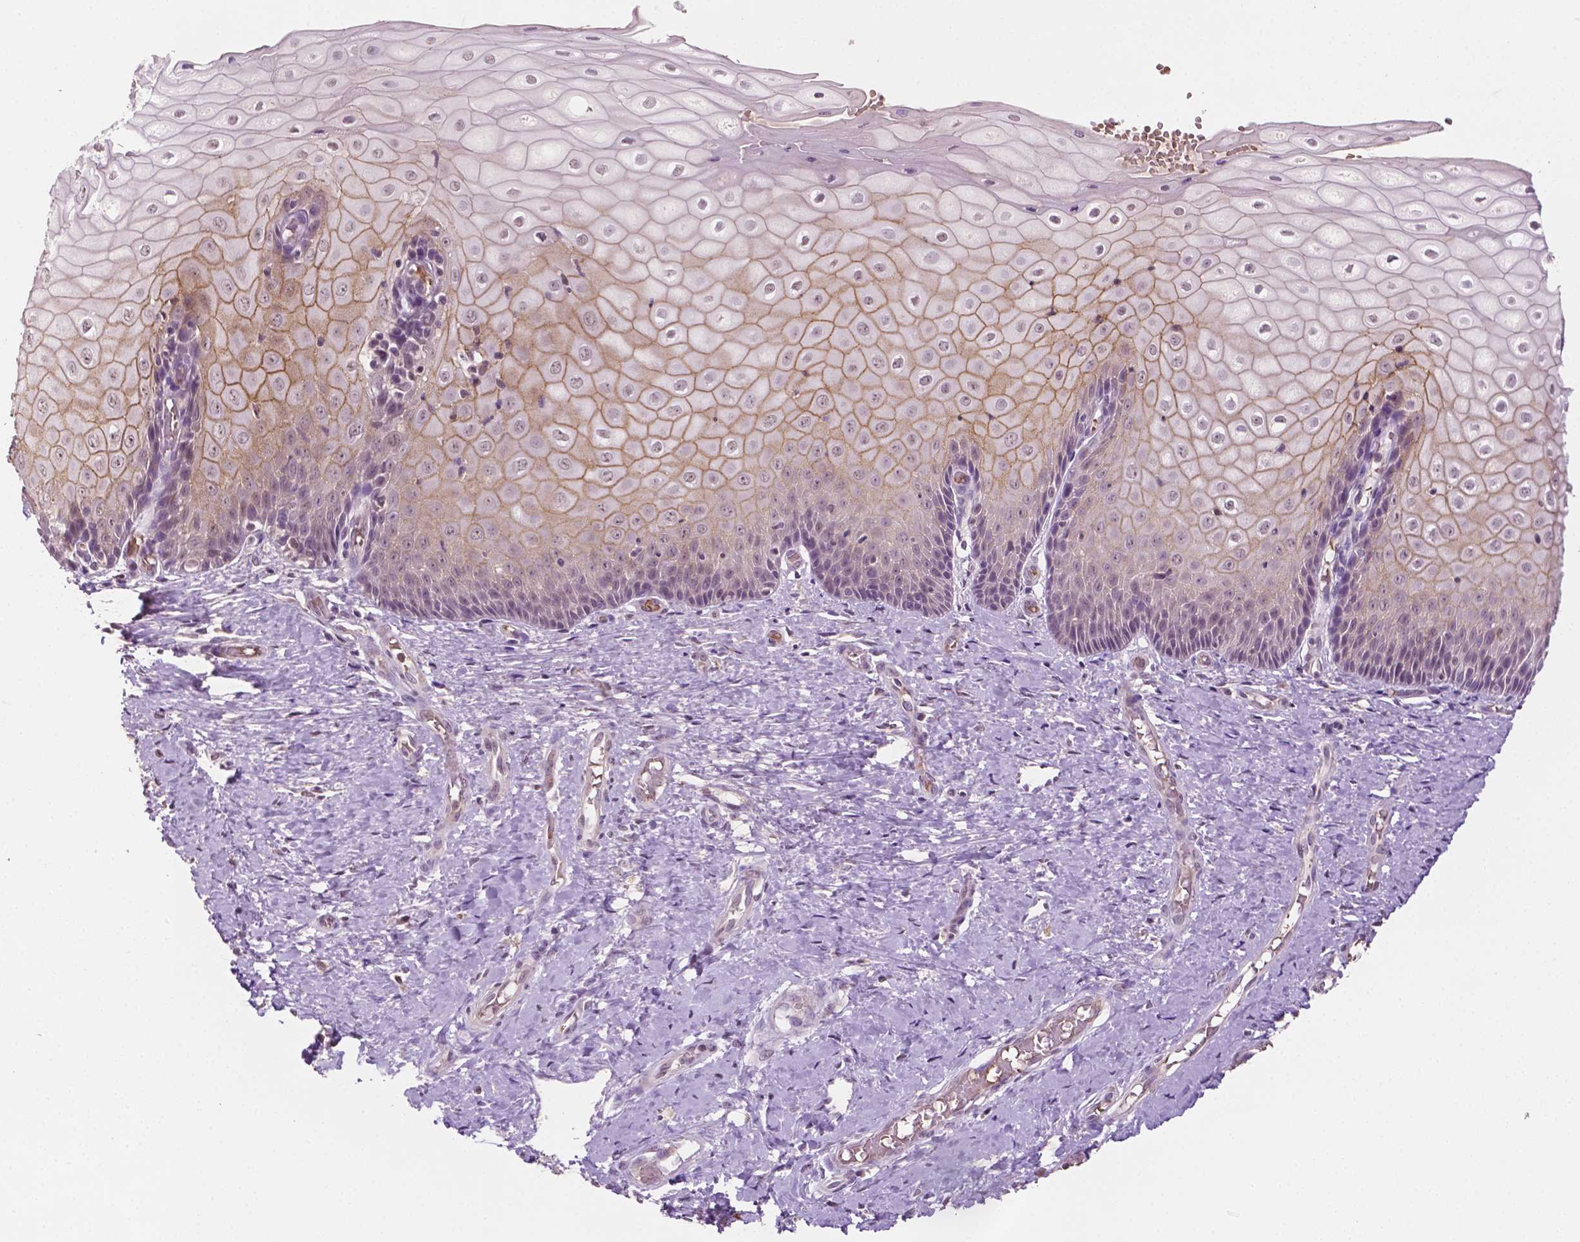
{"staining": {"intensity": "strong", "quantity": ">75%", "location": "cytoplasmic/membranous"}, "tissue": "cervix", "cell_type": "Glandular cells", "image_type": "normal", "snomed": [{"axis": "morphology", "description": "Normal tissue, NOS"}, {"axis": "topography", "description": "Cervix"}], "caption": "Unremarkable cervix demonstrates strong cytoplasmic/membranous staining in about >75% of glandular cells, visualized by immunohistochemistry. Immunohistochemistry (ihc) stains the protein in brown and the nuclei are stained blue.", "gene": "SHLD3", "patient": {"sex": "female", "age": 37}}